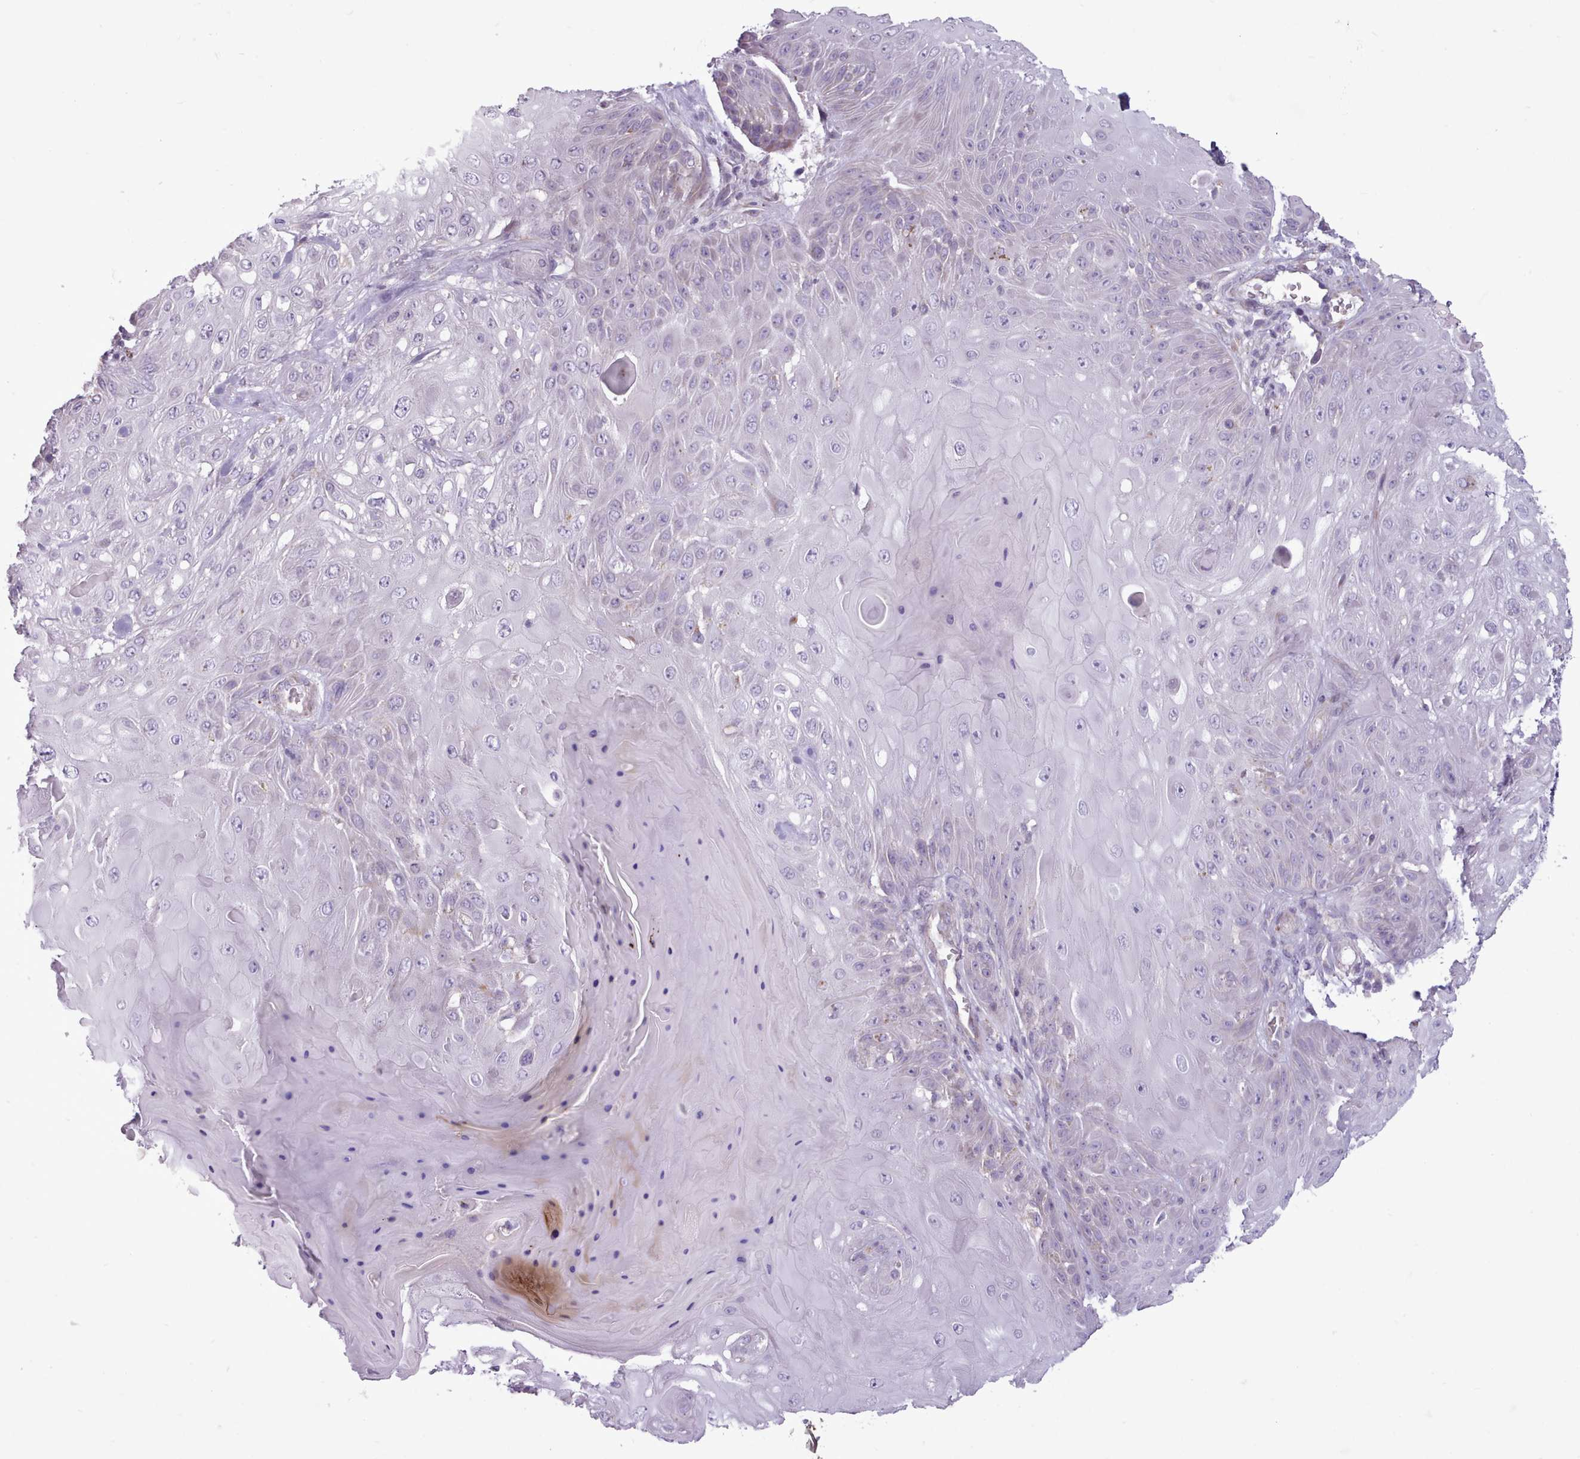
{"staining": {"intensity": "negative", "quantity": "none", "location": "none"}, "tissue": "skin cancer", "cell_type": "Tumor cells", "image_type": "cancer", "snomed": [{"axis": "morphology", "description": "Normal tissue, NOS"}, {"axis": "morphology", "description": "Squamous cell carcinoma, NOS"}, {"axis": "topography", "description": "Skin"}, {"axis": "topography", "description": "Cartilage tissue"}], "caption": "This is an immunohistochemistry image of skin squamous cell carcinoma. There is no positivity in tumor cells.", "gene": "AVL9", "patient": {"sex": "female", "age": 79}}